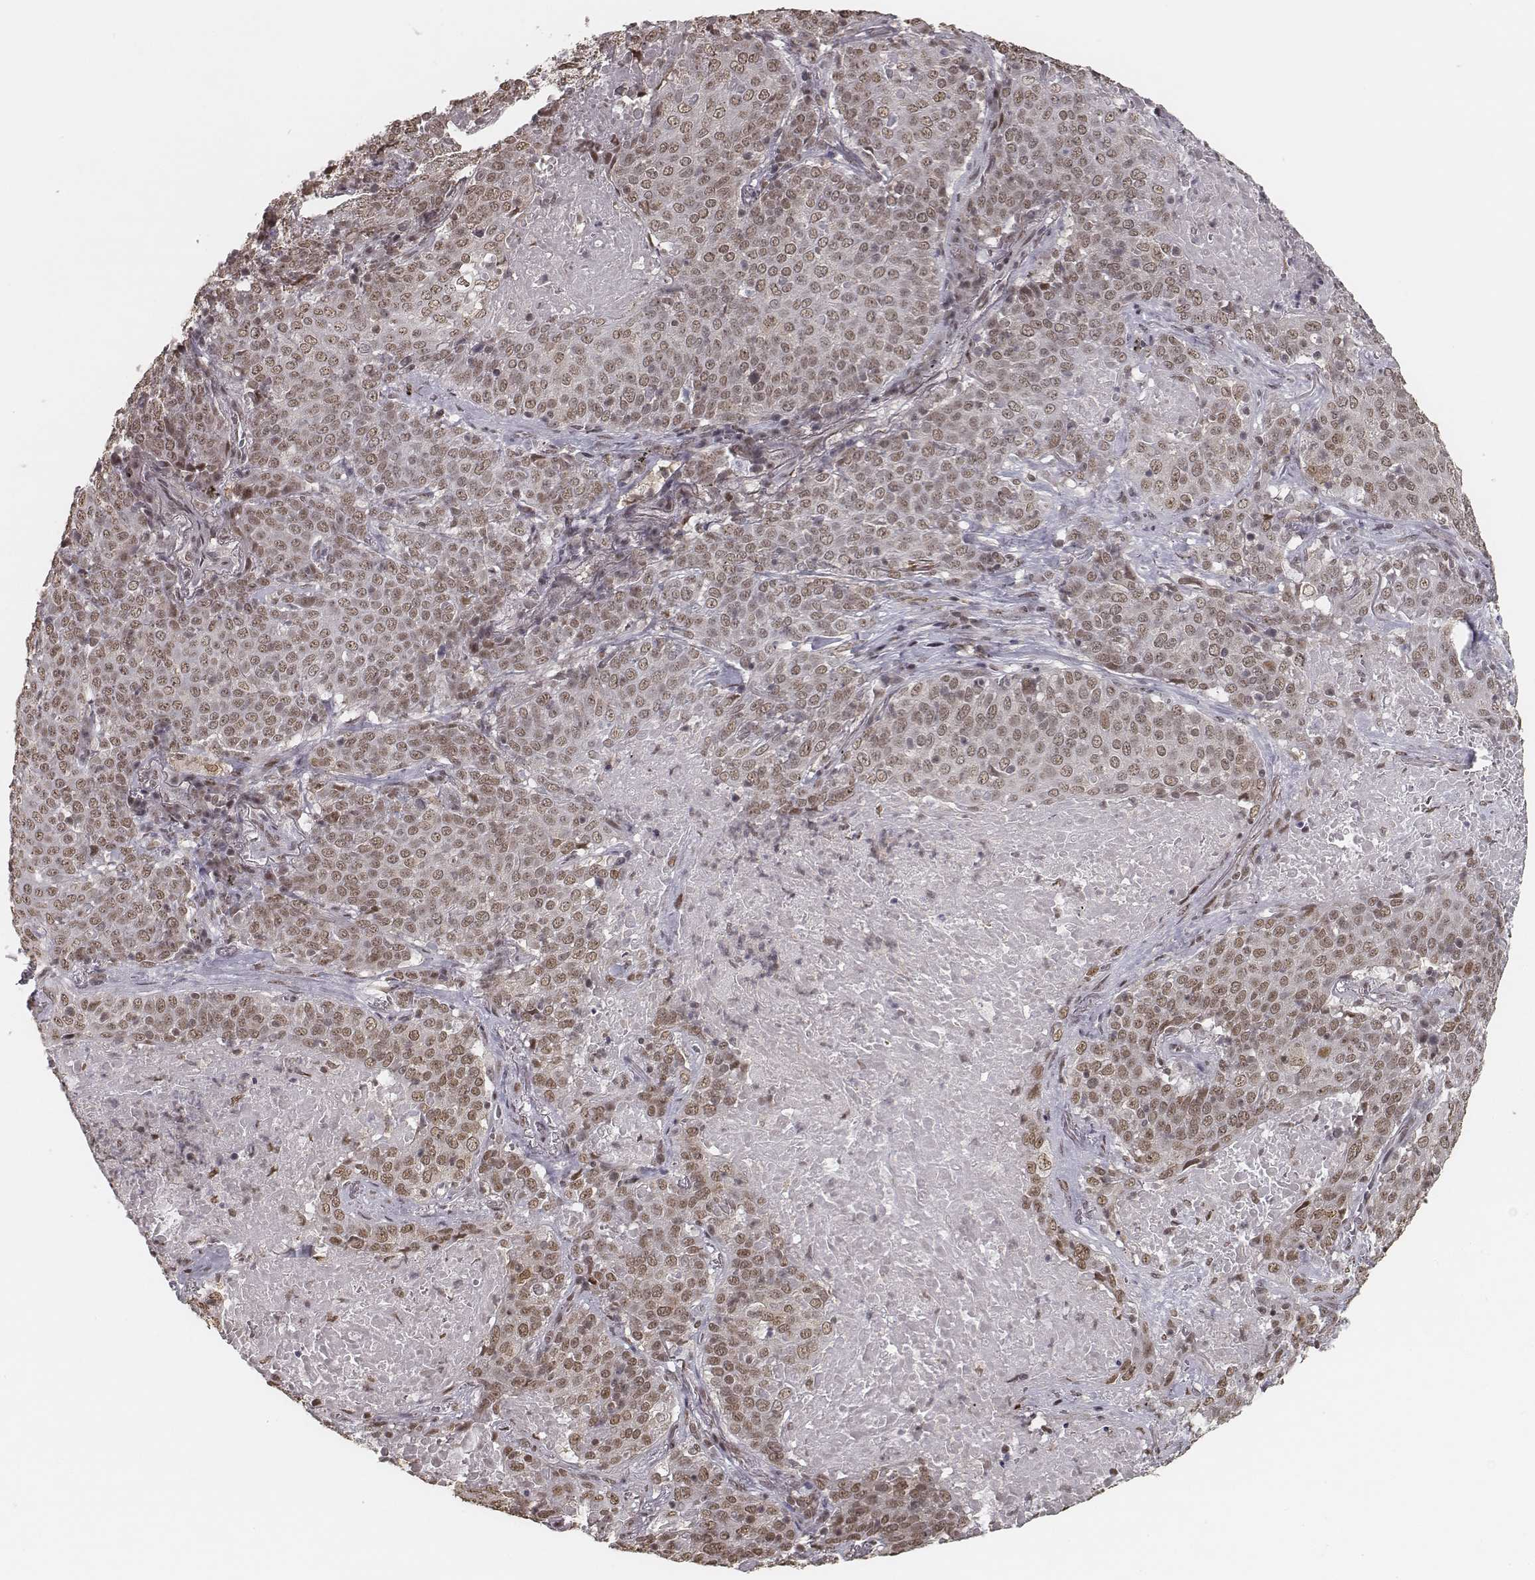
{"staining": {"intensity": "weak", "quantity": ">75%", "location": "nuclear"}, "tissue": "lung cancer", "cell_type": "Tumor cells", "image_type": "cancer", "snomed": [{"axis": "morphology", "description": "Squamous cell carcinoma, NOS"}, {"axis": "topography", "description": "Lung"}], "caption": "Immunohistochemical staining of lung cancer (squamous cell carcinoma) shows low levels of weak nuclear protein expression in approximately >75% of tumor cells. (IHC, brightfield microscopy, high magnification).", "gene": "HMGA2", "patient": {"sex": "male", "age": 82}}